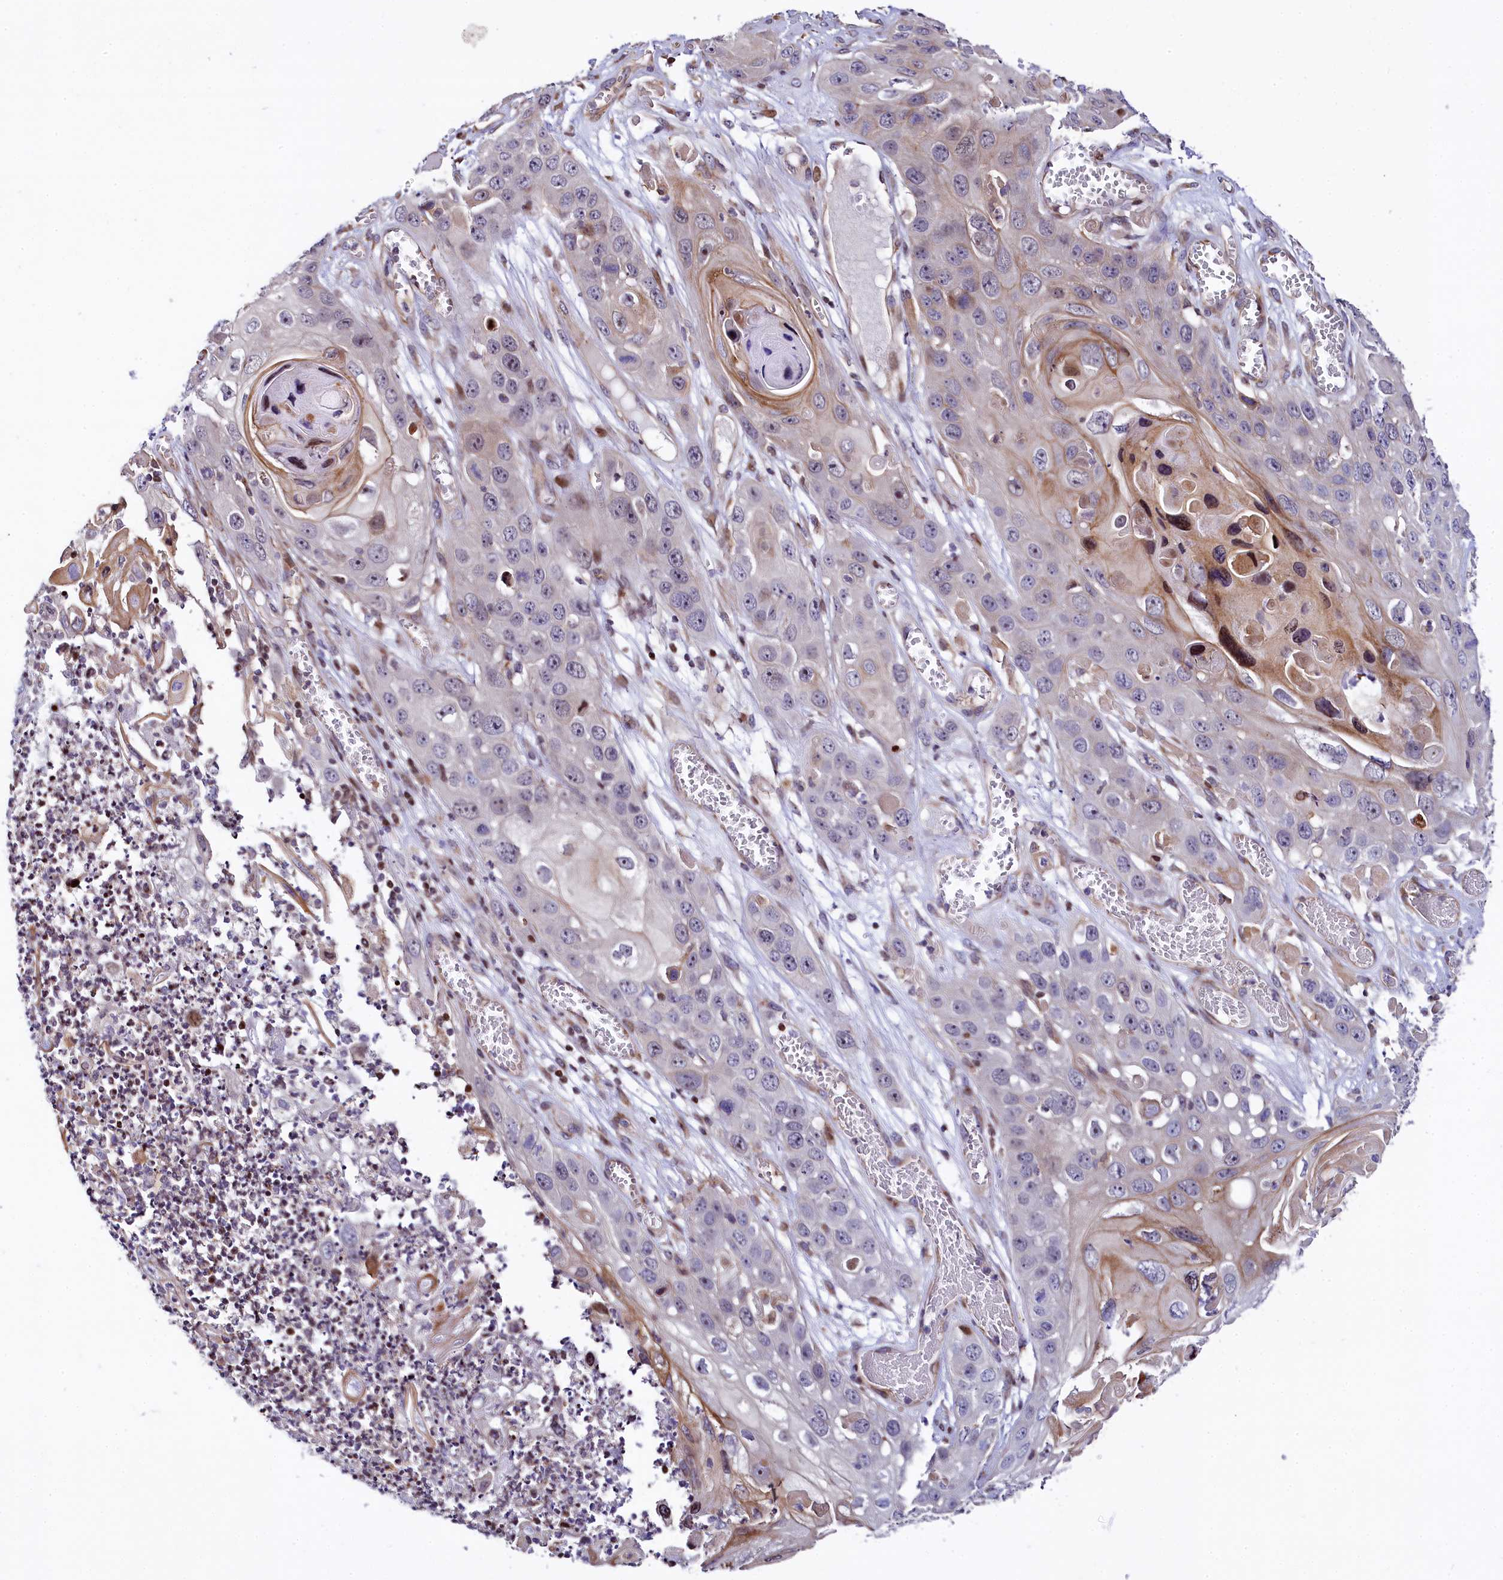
{"staining": {"intensity": "moderate", "quantity": "<25%", "location": "cytoplasmic/membranous,nuclear"}, "tissue": "skin cancer", "cell_type": "Tumor cells", "image_type": "cancer", "snomed": [{"axis": "morphology", "description": "Squamous cell carcinoma, NOS"}, {"axis": "topography", "description": "Skin"}], "caption": "Moderate cytoplasmic/membranous and nuclear positivity is seen in about <25% of tumor cells in squamous cell carcinoma (skin).", "gene": "TGDS", "patient": {"sex": "male", "age": 55}}